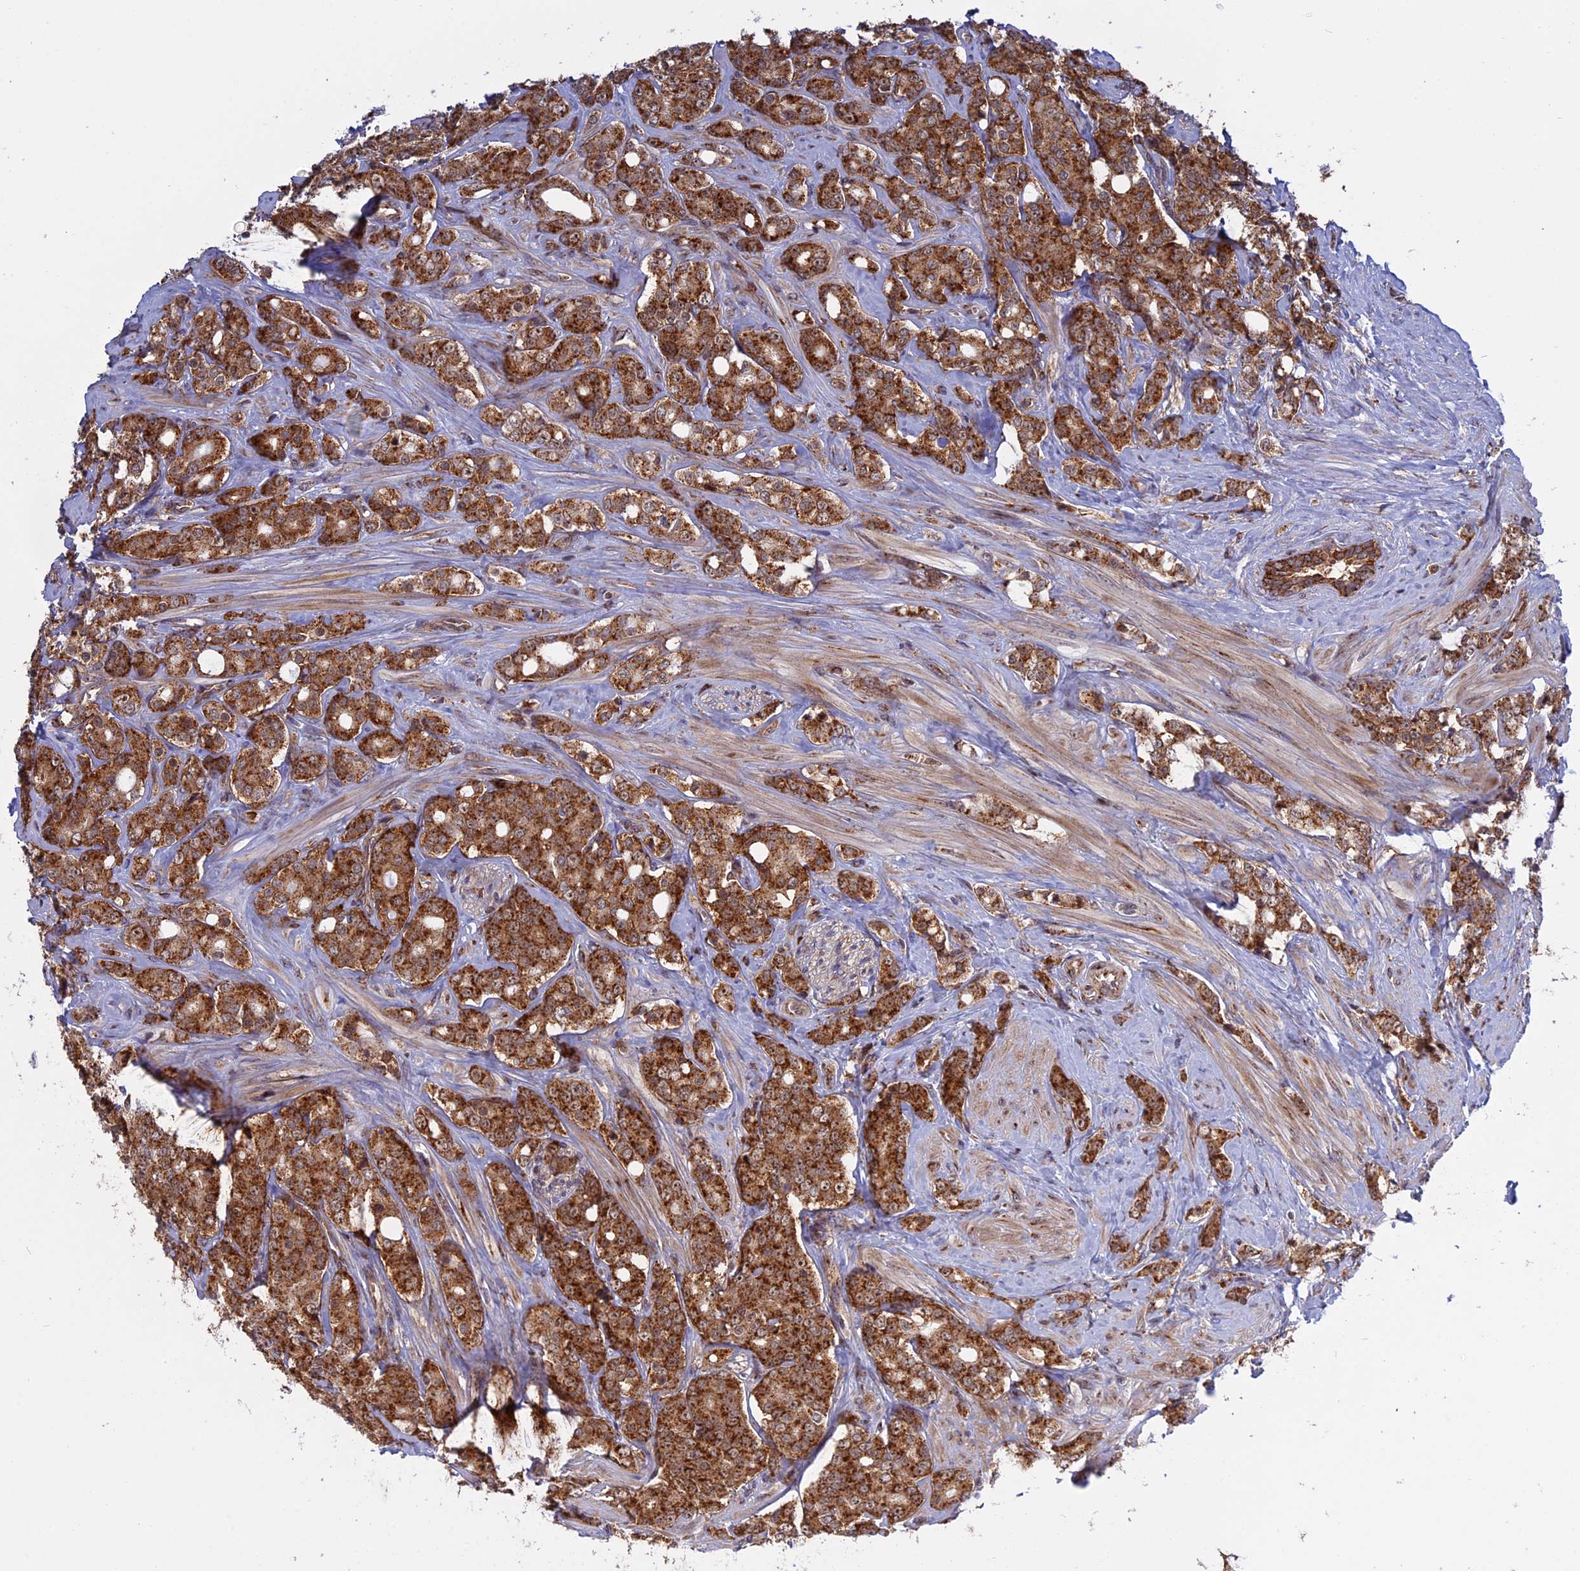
{"staining": {"intensity": "strong", "quantity": ">75%", "location": "cytoplasmic/membranous"}, "tissue": "prostate cancer", "cell_type": "Tumor cells", "image_type": "cancer", "snomed": [{"axis": "morphology", "description": "Adenocarcinoma, High grade"}, {"axis": "topography", "description": "Prostate"}], "caption": "Immunohistochemistry (IHC) image of human prostate cancer stained for a protein (brown), which reveals high levels of strong cytoplasmic/membranous positivity in about >75% of tumor cells.", "gene": "CLINT1", "patient": {"sex": "male", "age": 62}}